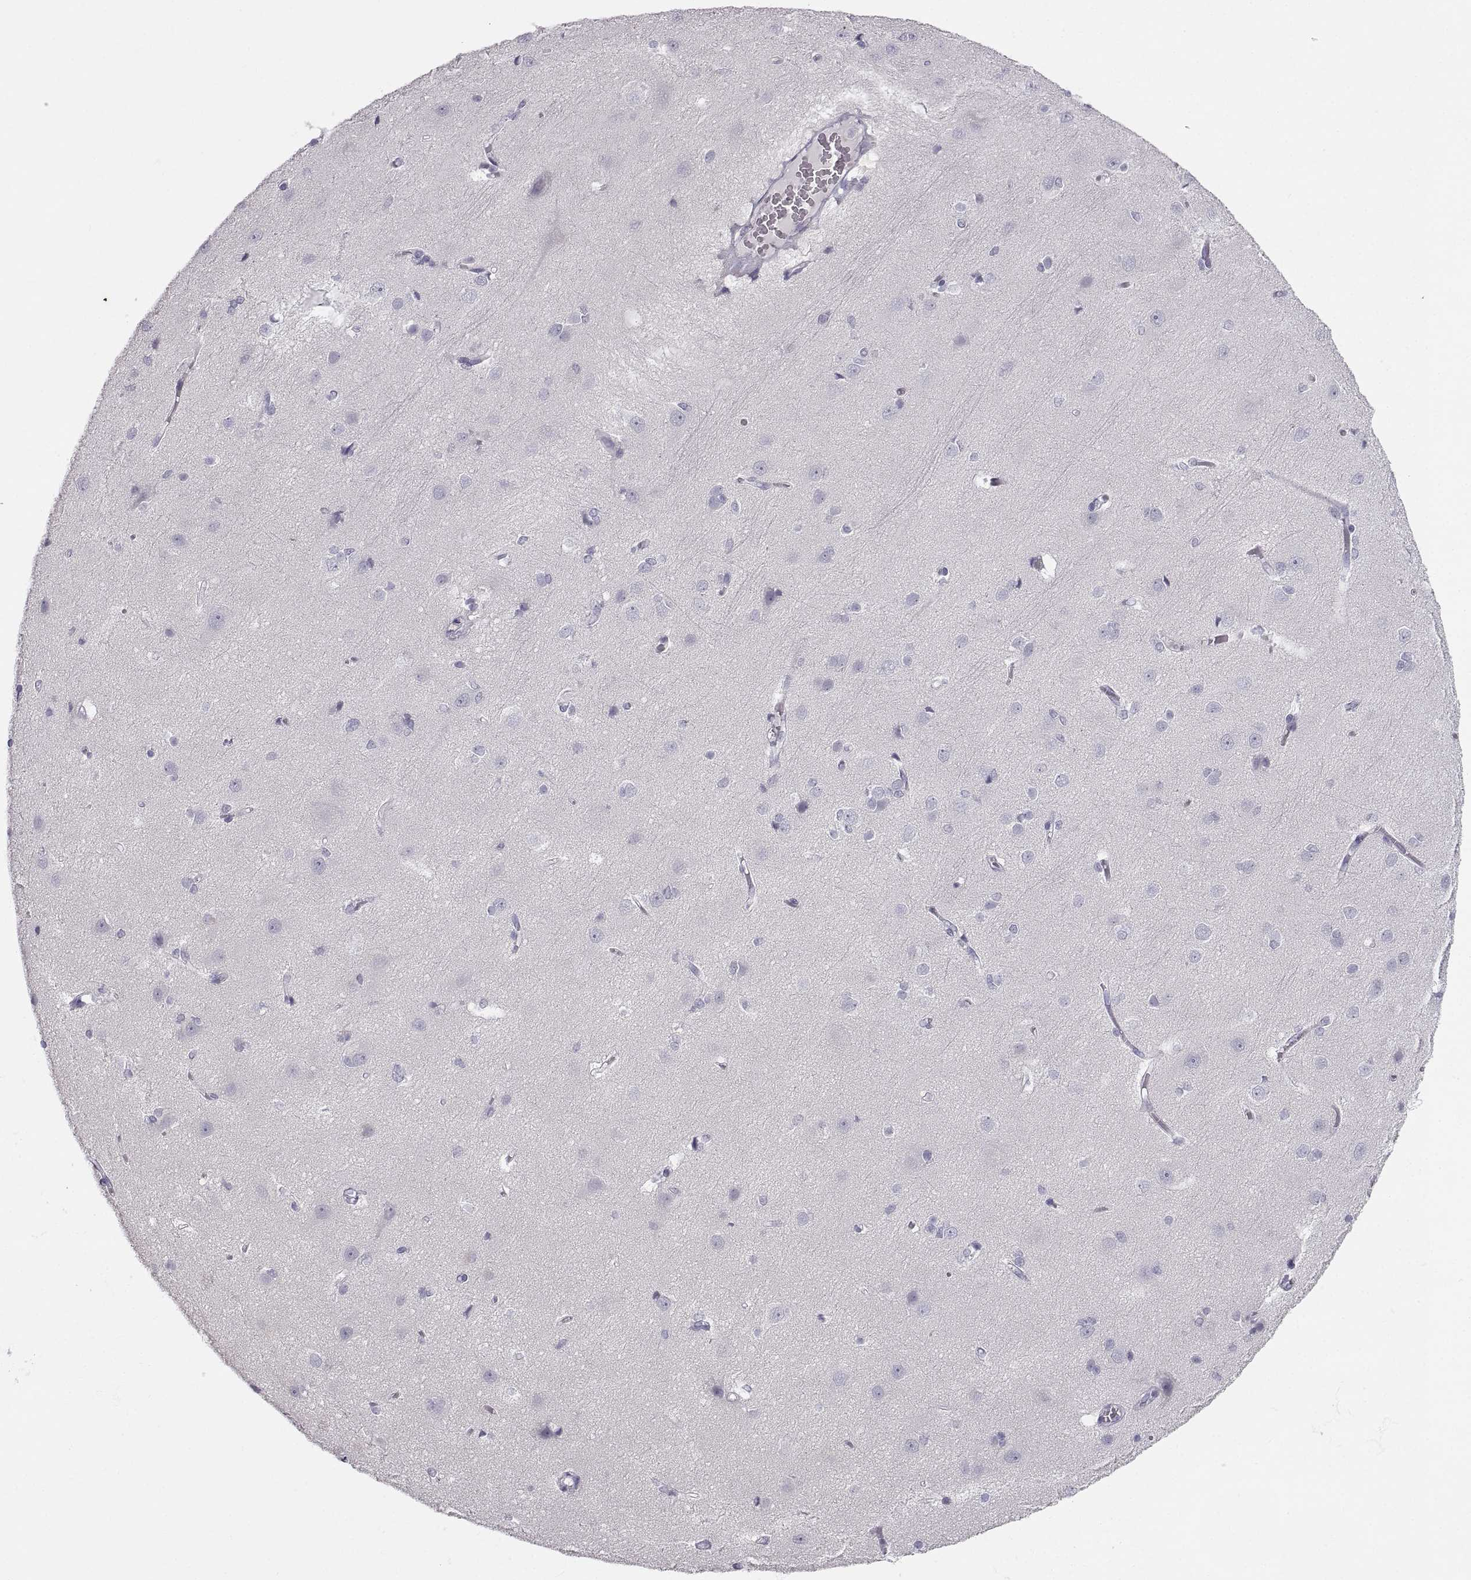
{"staining": {"intensity": "negative", "quantity": "none", "location": "none"}, "tissue": "cerebral cortex", "cell_type": "Endothelial cells", "image_type": "normal", "snomed": [{"axis": "morphology", "description": "Normal tissue, NOS"}, {"axis": "topography", "description": "Cerebral cortex"}], "caption": "Endothelial cells show no significant staining in benign cerebral cortex. The staining is performed using DAB (3,3'-diaminobenzidine) brown chromogen with nuclei counter-stained in using hematoxylin.", "gene": "ZNF185", "patient": {"sex": "male", "age": 37}}